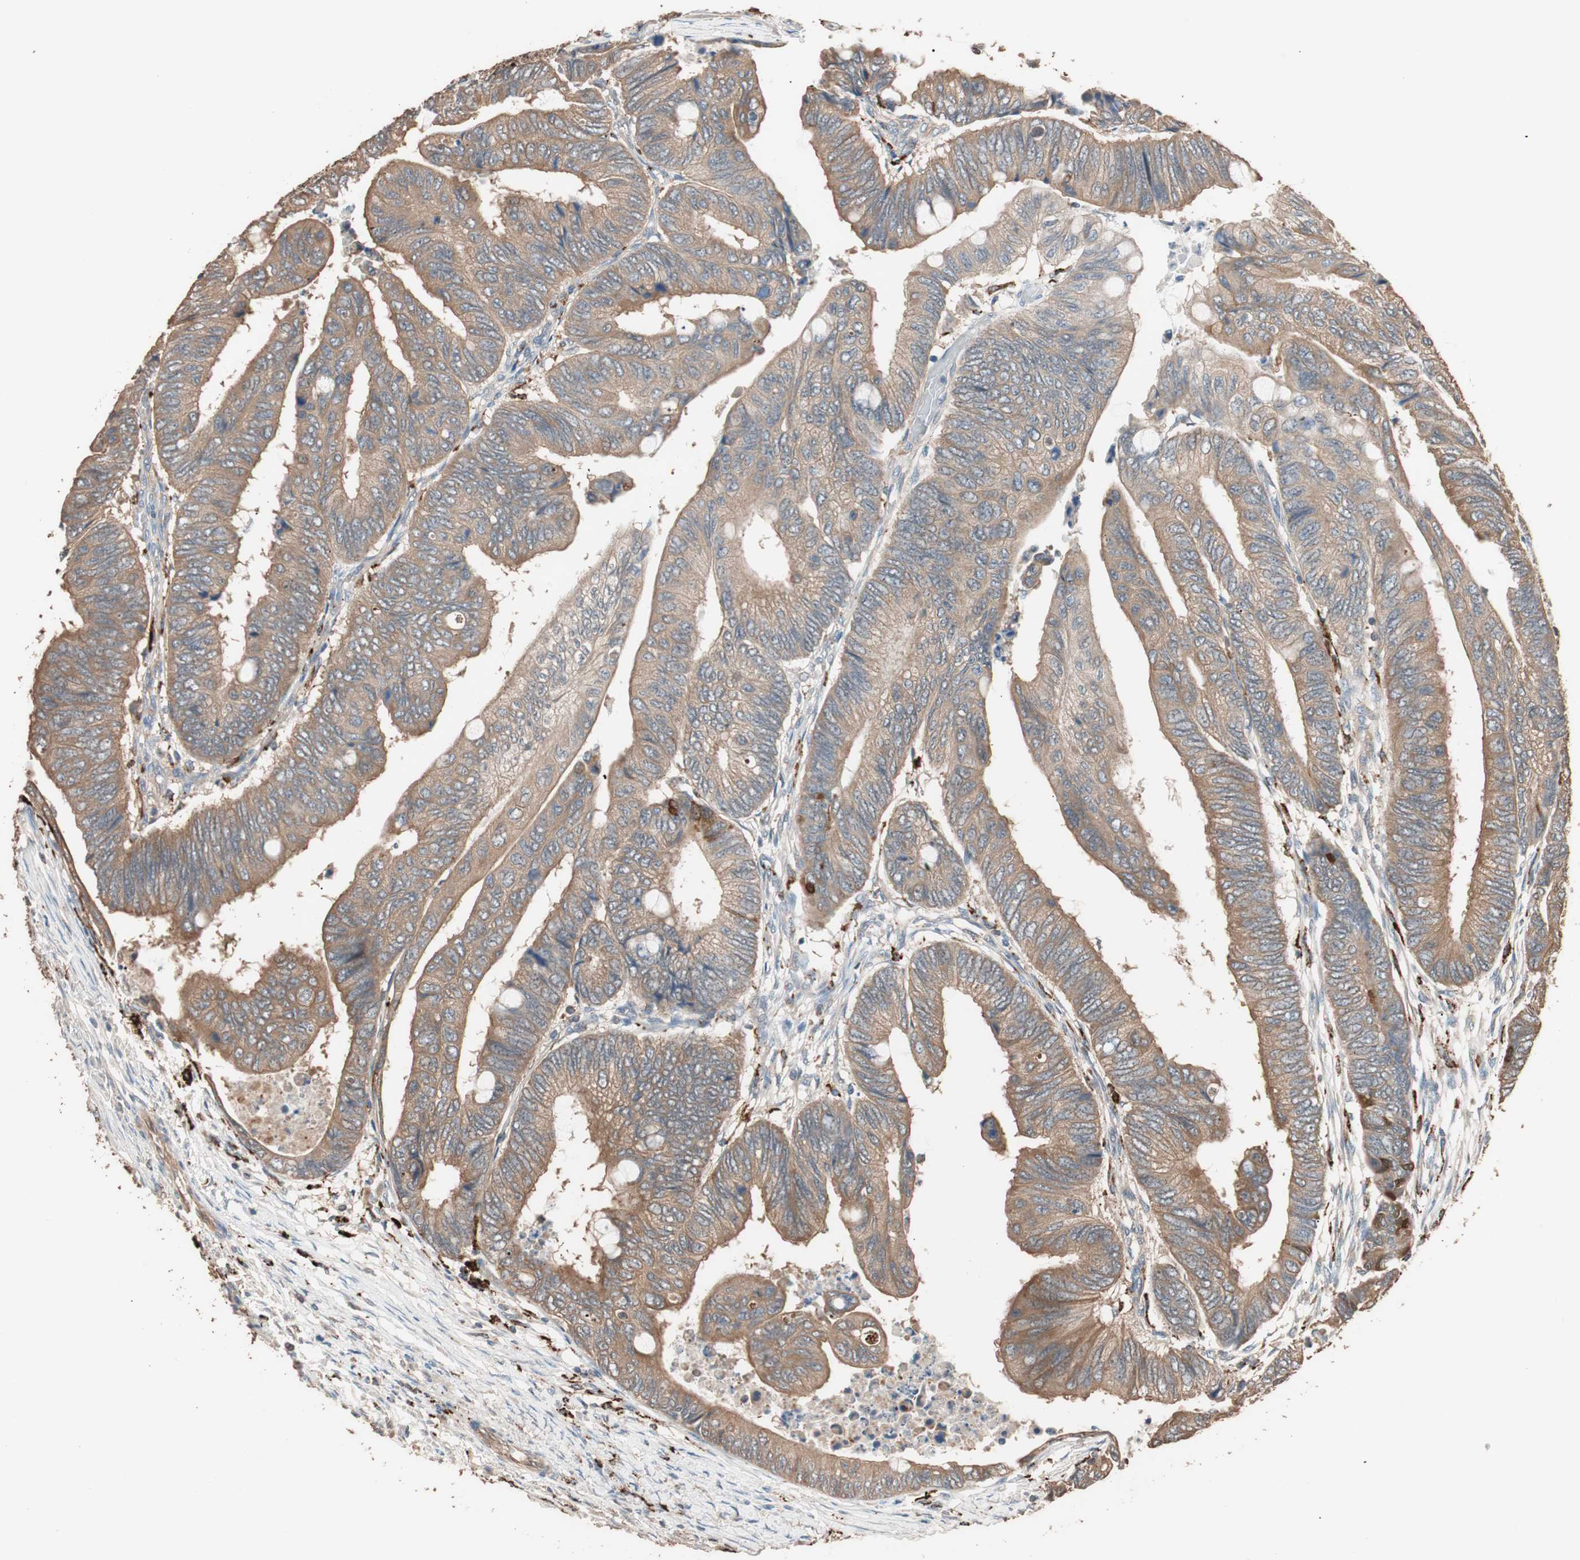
{"staining": {"intensity": "moderate", "quantity": ">75%", "location": "cytoplasmic/membranous"}, "tissue": "colorectal cancer", "cell_type": "Tumor cells", "image_type": "cancer", "snomed": [{"axis": "morphology", "description": "Normal tissue, NOS"}, {"axis": "morphology", "description": "Adenocarcinoma, NOS"}, {"axis": "topography", "description": "Rectum"}, {"axis": "topography", "description": "Peripheral nerve tissue"}], "caption": "Colorectal adenocarcinoma stained with DAB IHC exhibits medium levels of moderate cytoplasmic/membranous positivity in approximately >75% of tumor cells. (IHC, brightfield microscopy, high magnification).", "gene": "CCT3", "patient": {"sex": "male", "age": 92}}